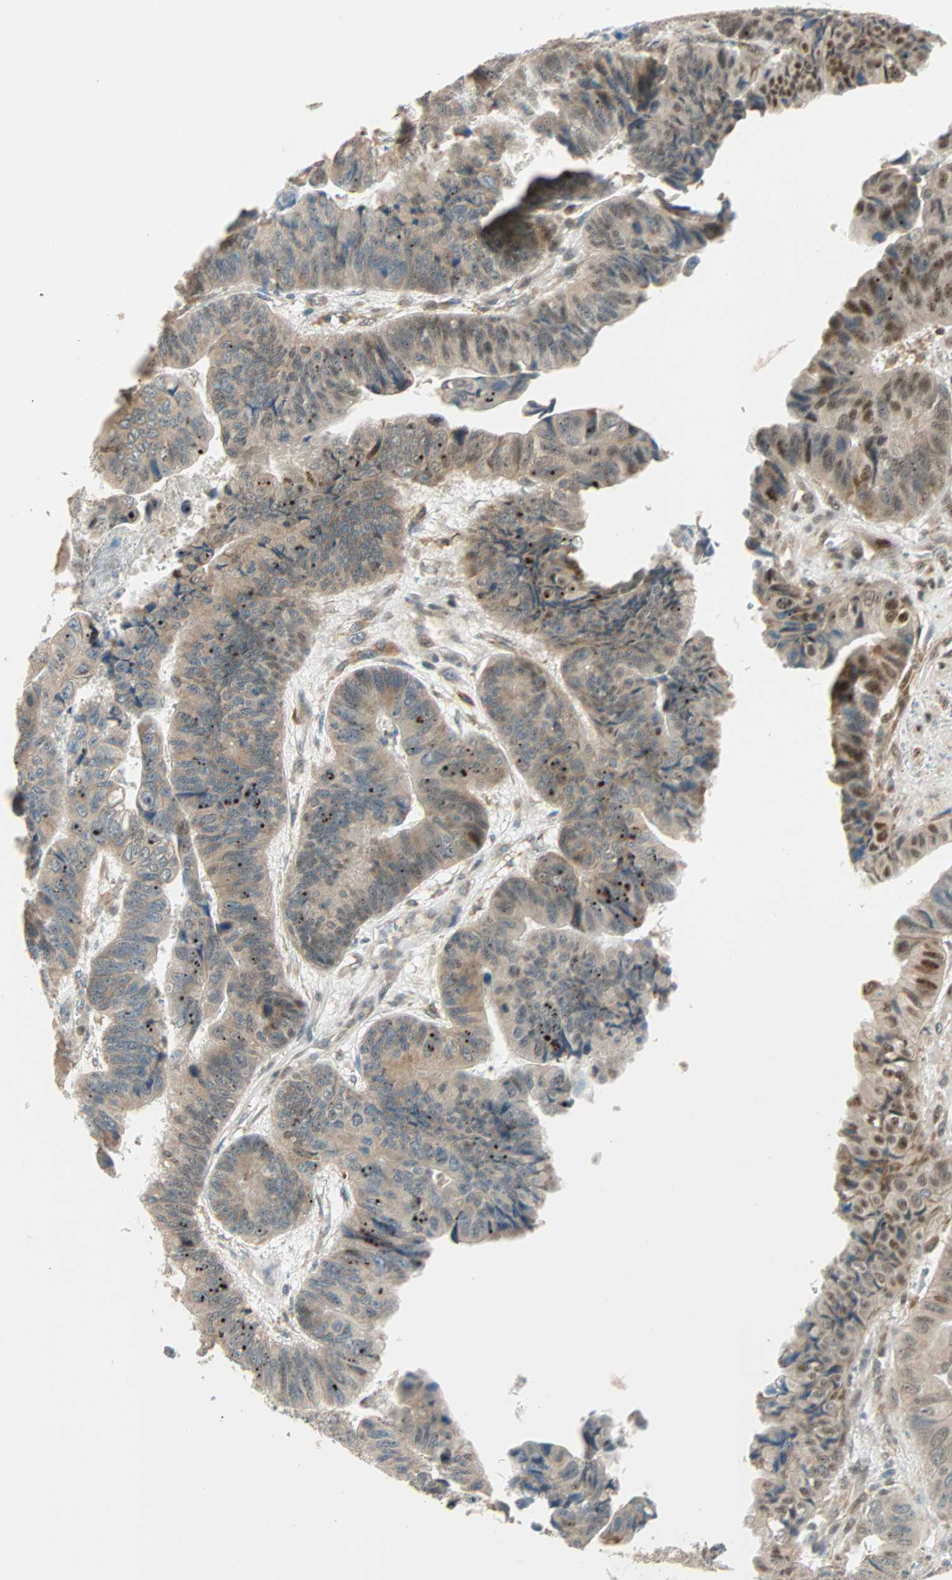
{"staining": {"intensity": "moderate", "quantity": ">75%", "location": "cytoplasmic/membranous,nuclear"}, "tissue": "stomach cancer", "cell_type": "Tumor cells", "image_type": "cancer", "snomed": [{"axis": "morphology", "description": "Adenocarcinoma, NOS"}, {"axis": "topography", "description": "Stomach, lower"}], "caption": "A medium amount of moderate cytoplasmic/membranous and nuclear positivity is appreciated in about >75% of tumor cells in stomach adenocarcinoma tissue.", "gene": "PNPLA6", "patient": {"sex": "male", "age": 77}}